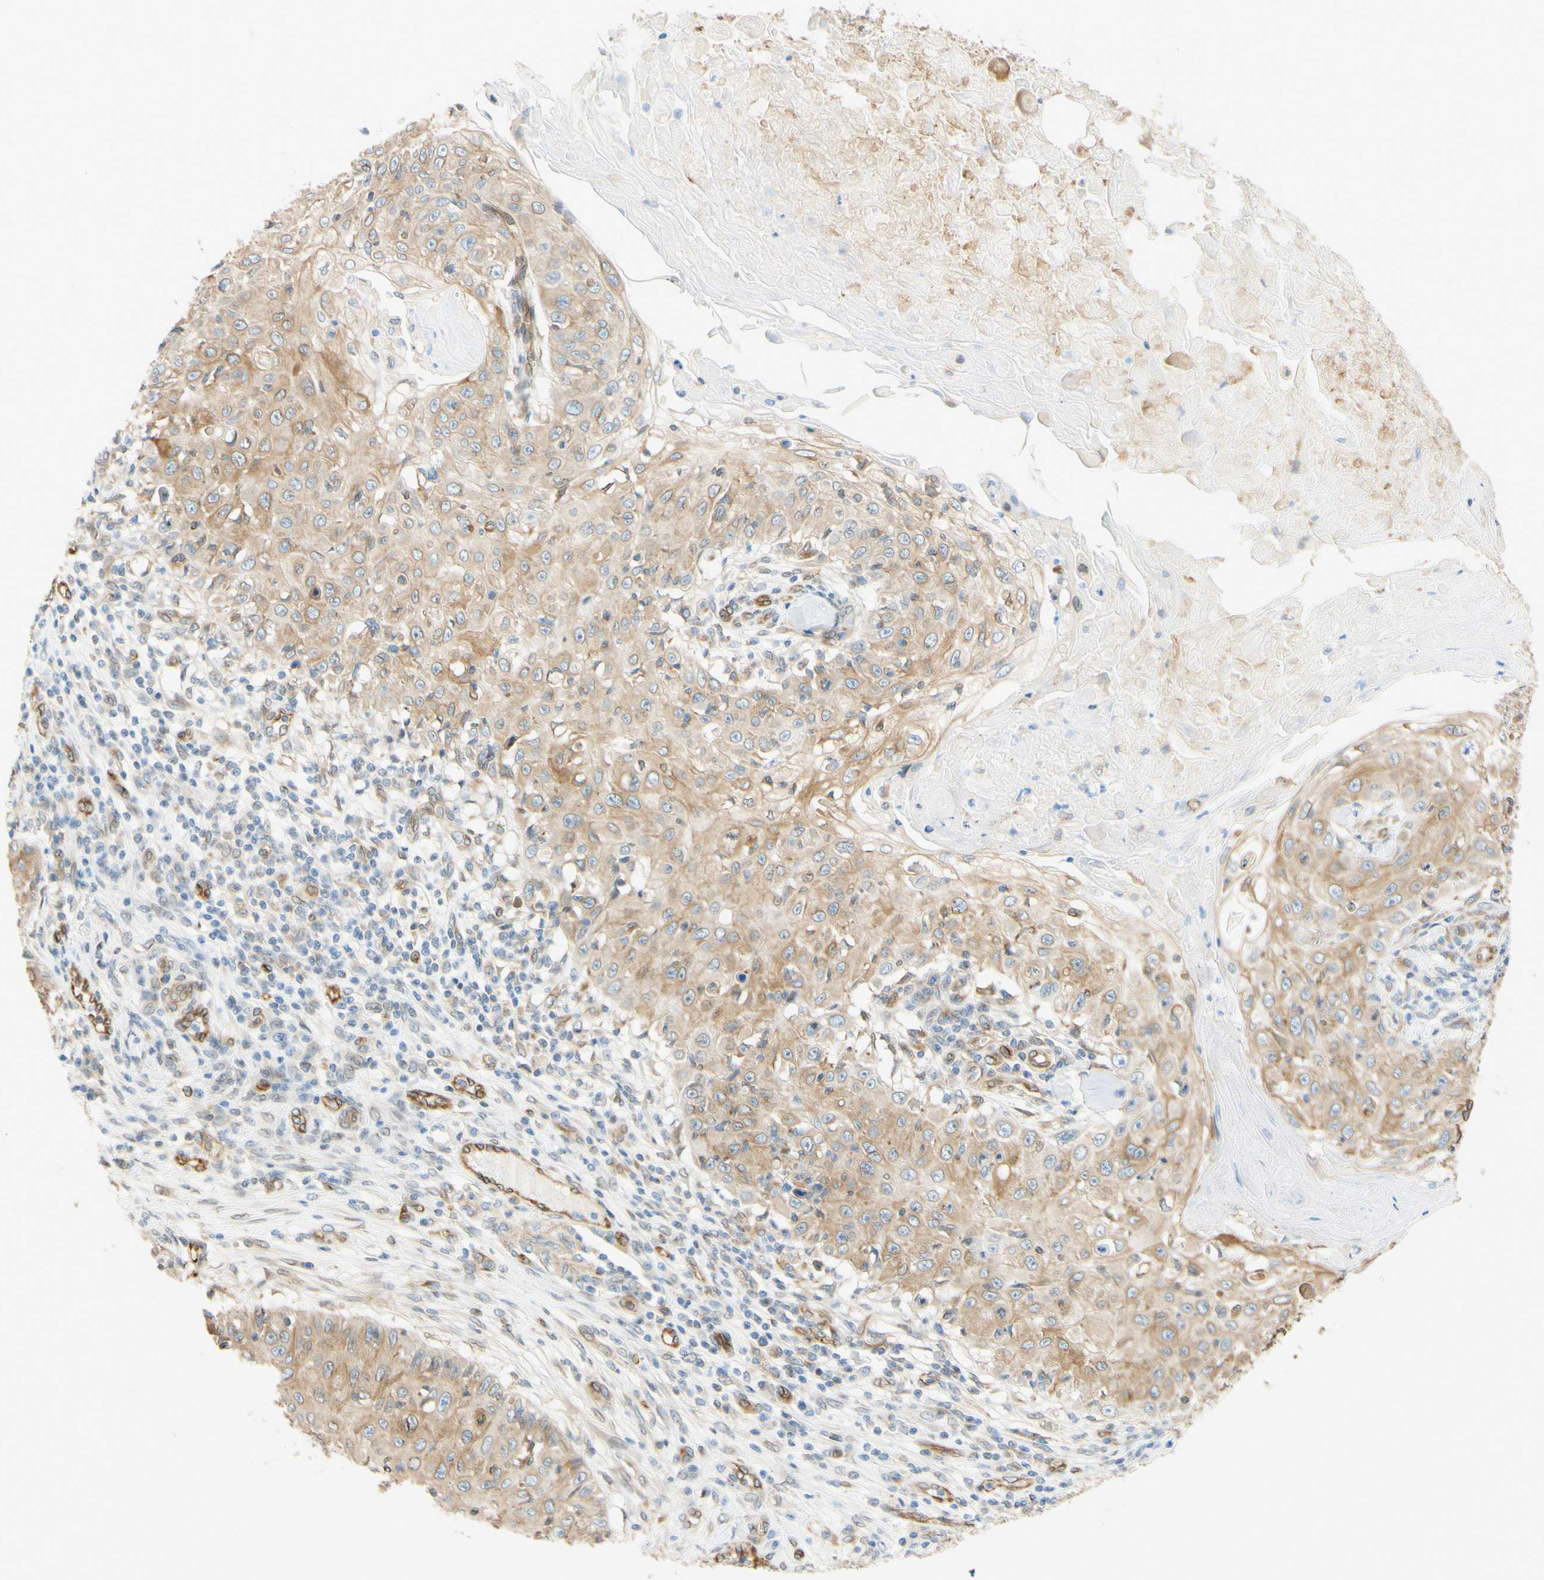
{"staining": {"intensity": "moderate", "quantity": "25%-75%", "location": "cytoplasmic/membranous"}, "tissue": "skin cancer", "cell_type": "Tumor cells", "image_type": "cancer", "snomed": [{"axis": "morphology", "description": "Squamous cell carcinoma, NOS"}, {"axis": "topography", "description": "Skin"}], "caption": "High-magnification brightfield microscopy of skin squamous cell carcinoma stained with DAB (brown) and counterstained with hematoxylin (blue). tumor cells exhibit moderate cytoplasmic/membranous staining is identified in about25%-75% of cells.", "gene": "ENDOD1", "patient": {"sex": "male", "age": 86}}